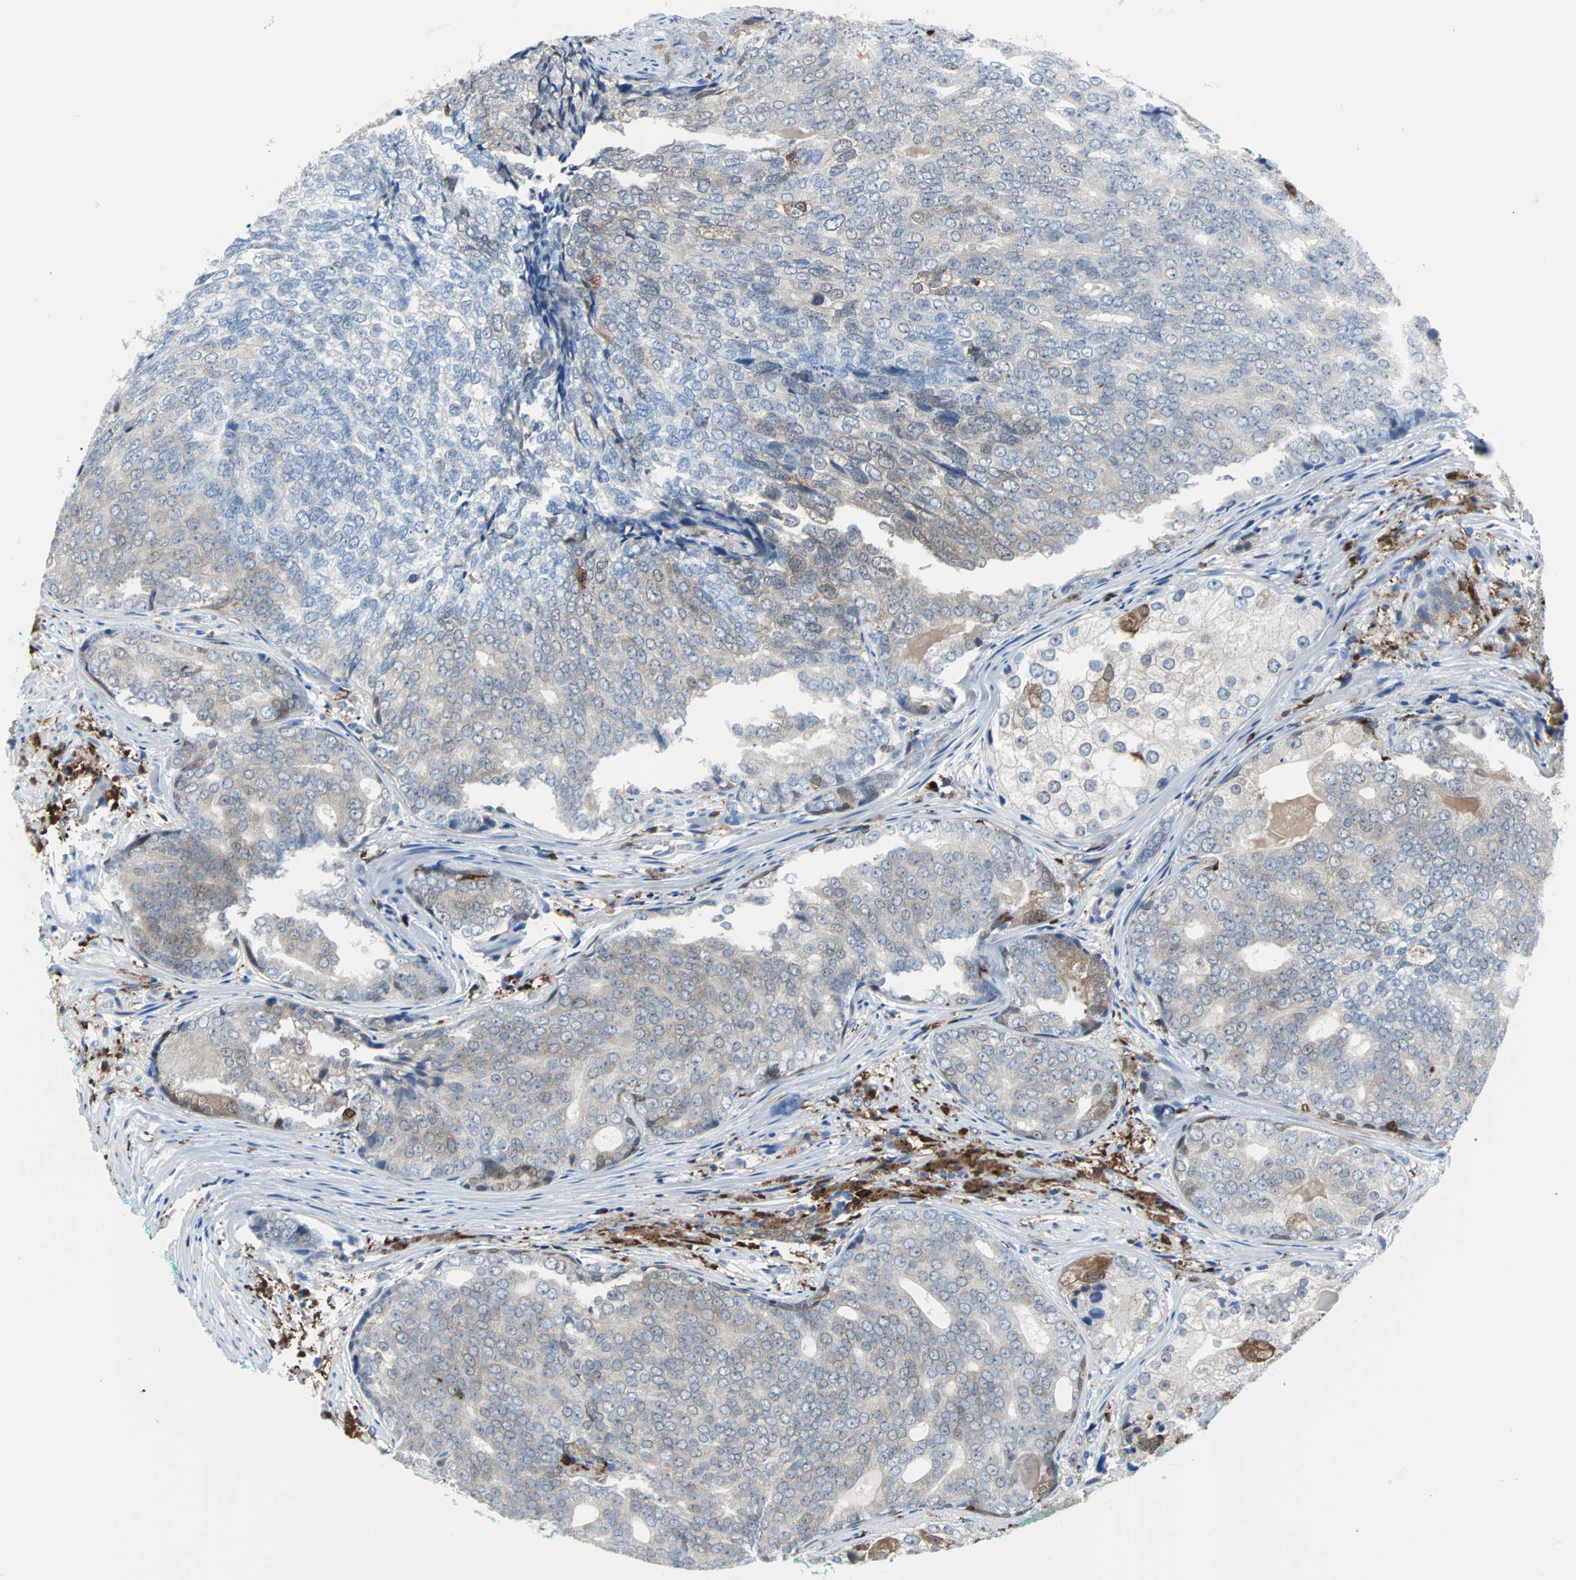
{"staining": {"intensity": "weak", "quantity": "25%-75%", "location": "cytoplasmic/membranous"}, "tissue": "prostate cancer", "cell_type": "Tumor cells", "image_type": "cancer", "snomed": [{"axis": "morphology", "description": "Adenocarcinoma, High grade"}, {"axis": "topography", "description": "Prostate"}], "caption": "A low amount of weak cytoplasmic/membranous staining is identified in approximately 25%-75% of tumor cells in prostate cancer tissue. The staining was performed using DAB (3,3'-diaminobenzidine), with brown indicating positive protein expression. Nuclei are stained blue with hematoxylin.", "gene": "SYK", "patient": {"sex": "male", "age": 66}}